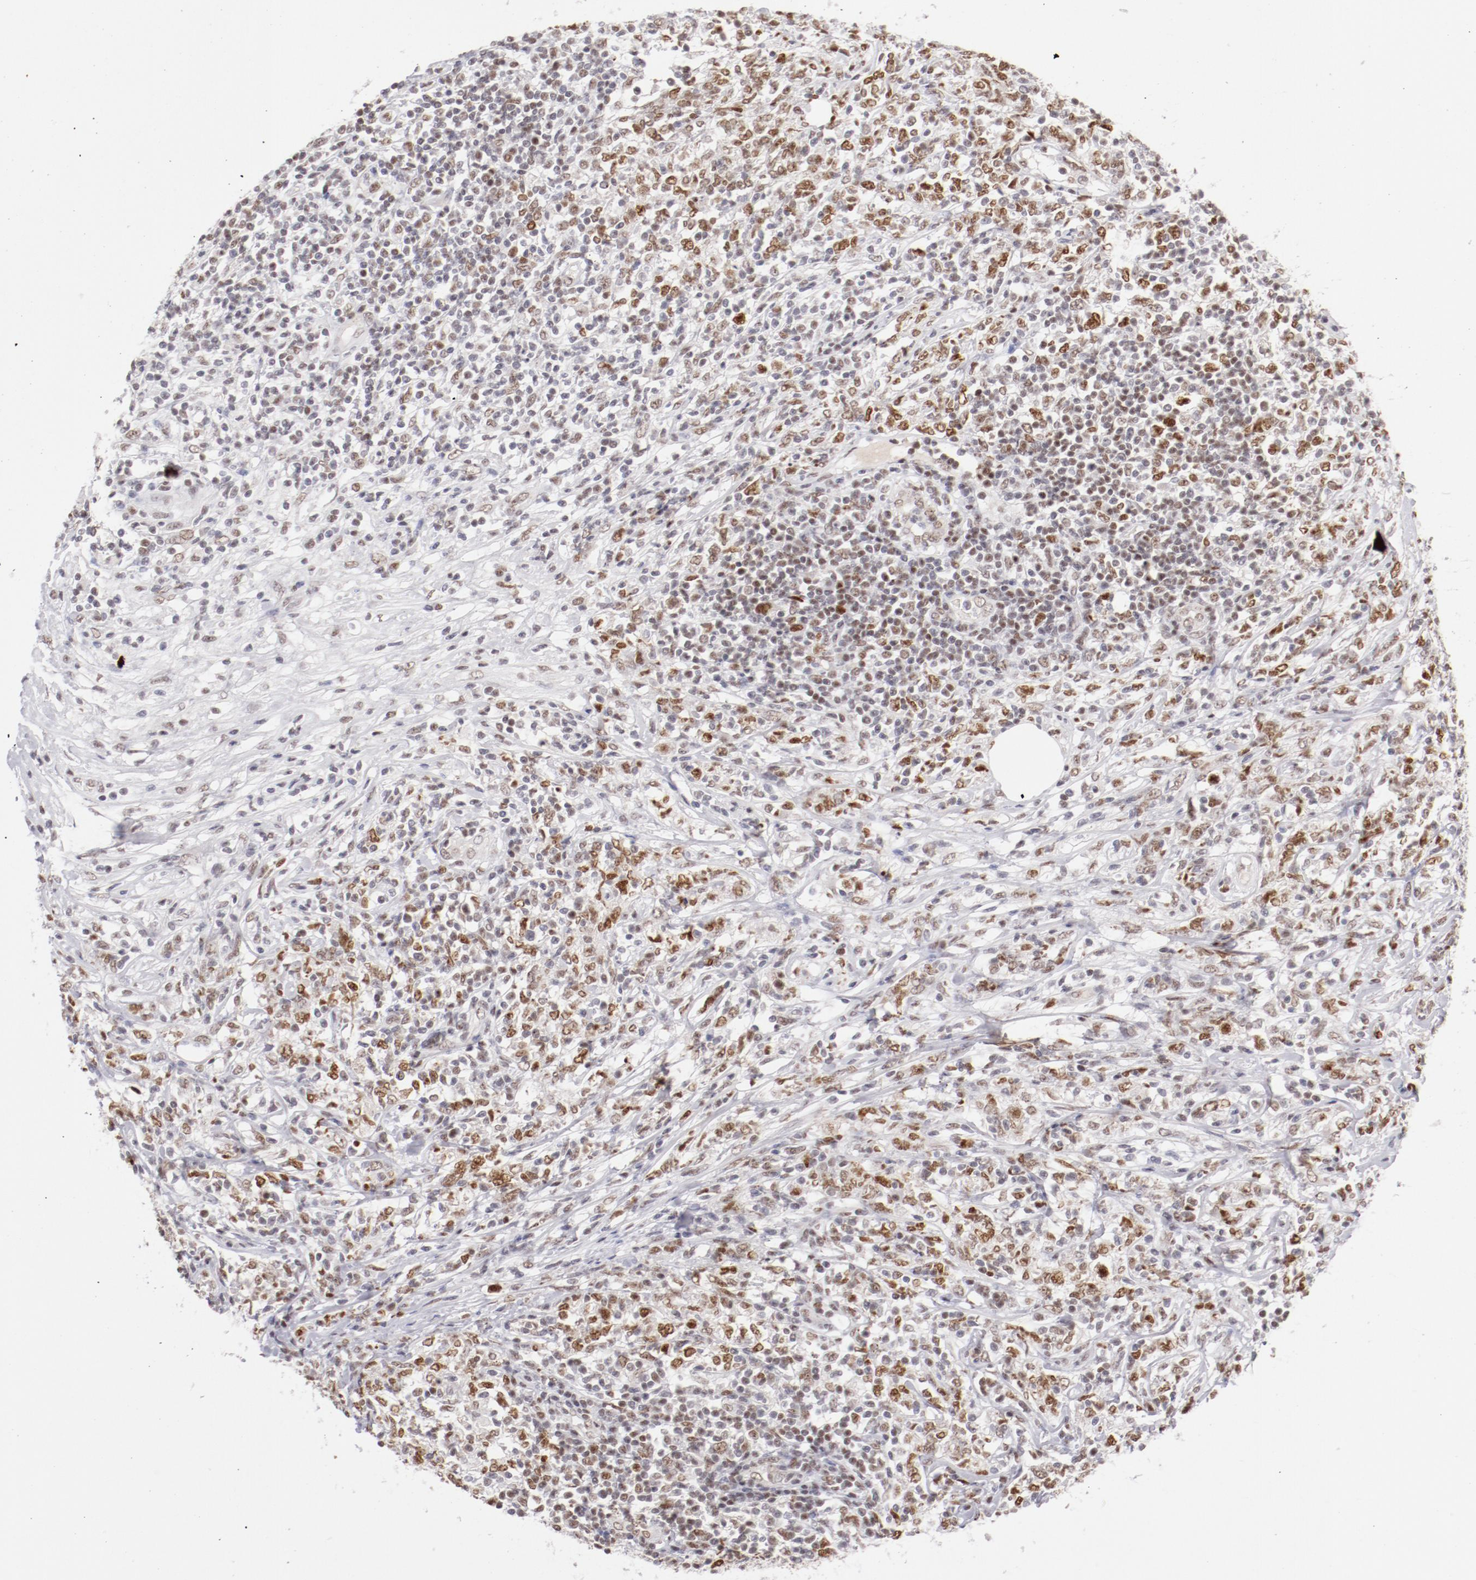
{"staining": {"intensity": "moderate", "quantity": "<25%", "location": "nuclear"}, "tissue": "lymphoma", "cell_type": "Tumor cells", "image_type": "cancer", "snomed": [{"axis": "morphology", "description": "Malignant lymphoma, non-Hodgkin's type, High grade"}, {"axis": "topography", "description": "Lymph node"}], "caption": "Tumor cells show low levels of moderate nuclear staining in approximately <25% of cells in human lymphoma.", "gene": "TFAP4", "patient": {"sex": "female", "age": 84}}